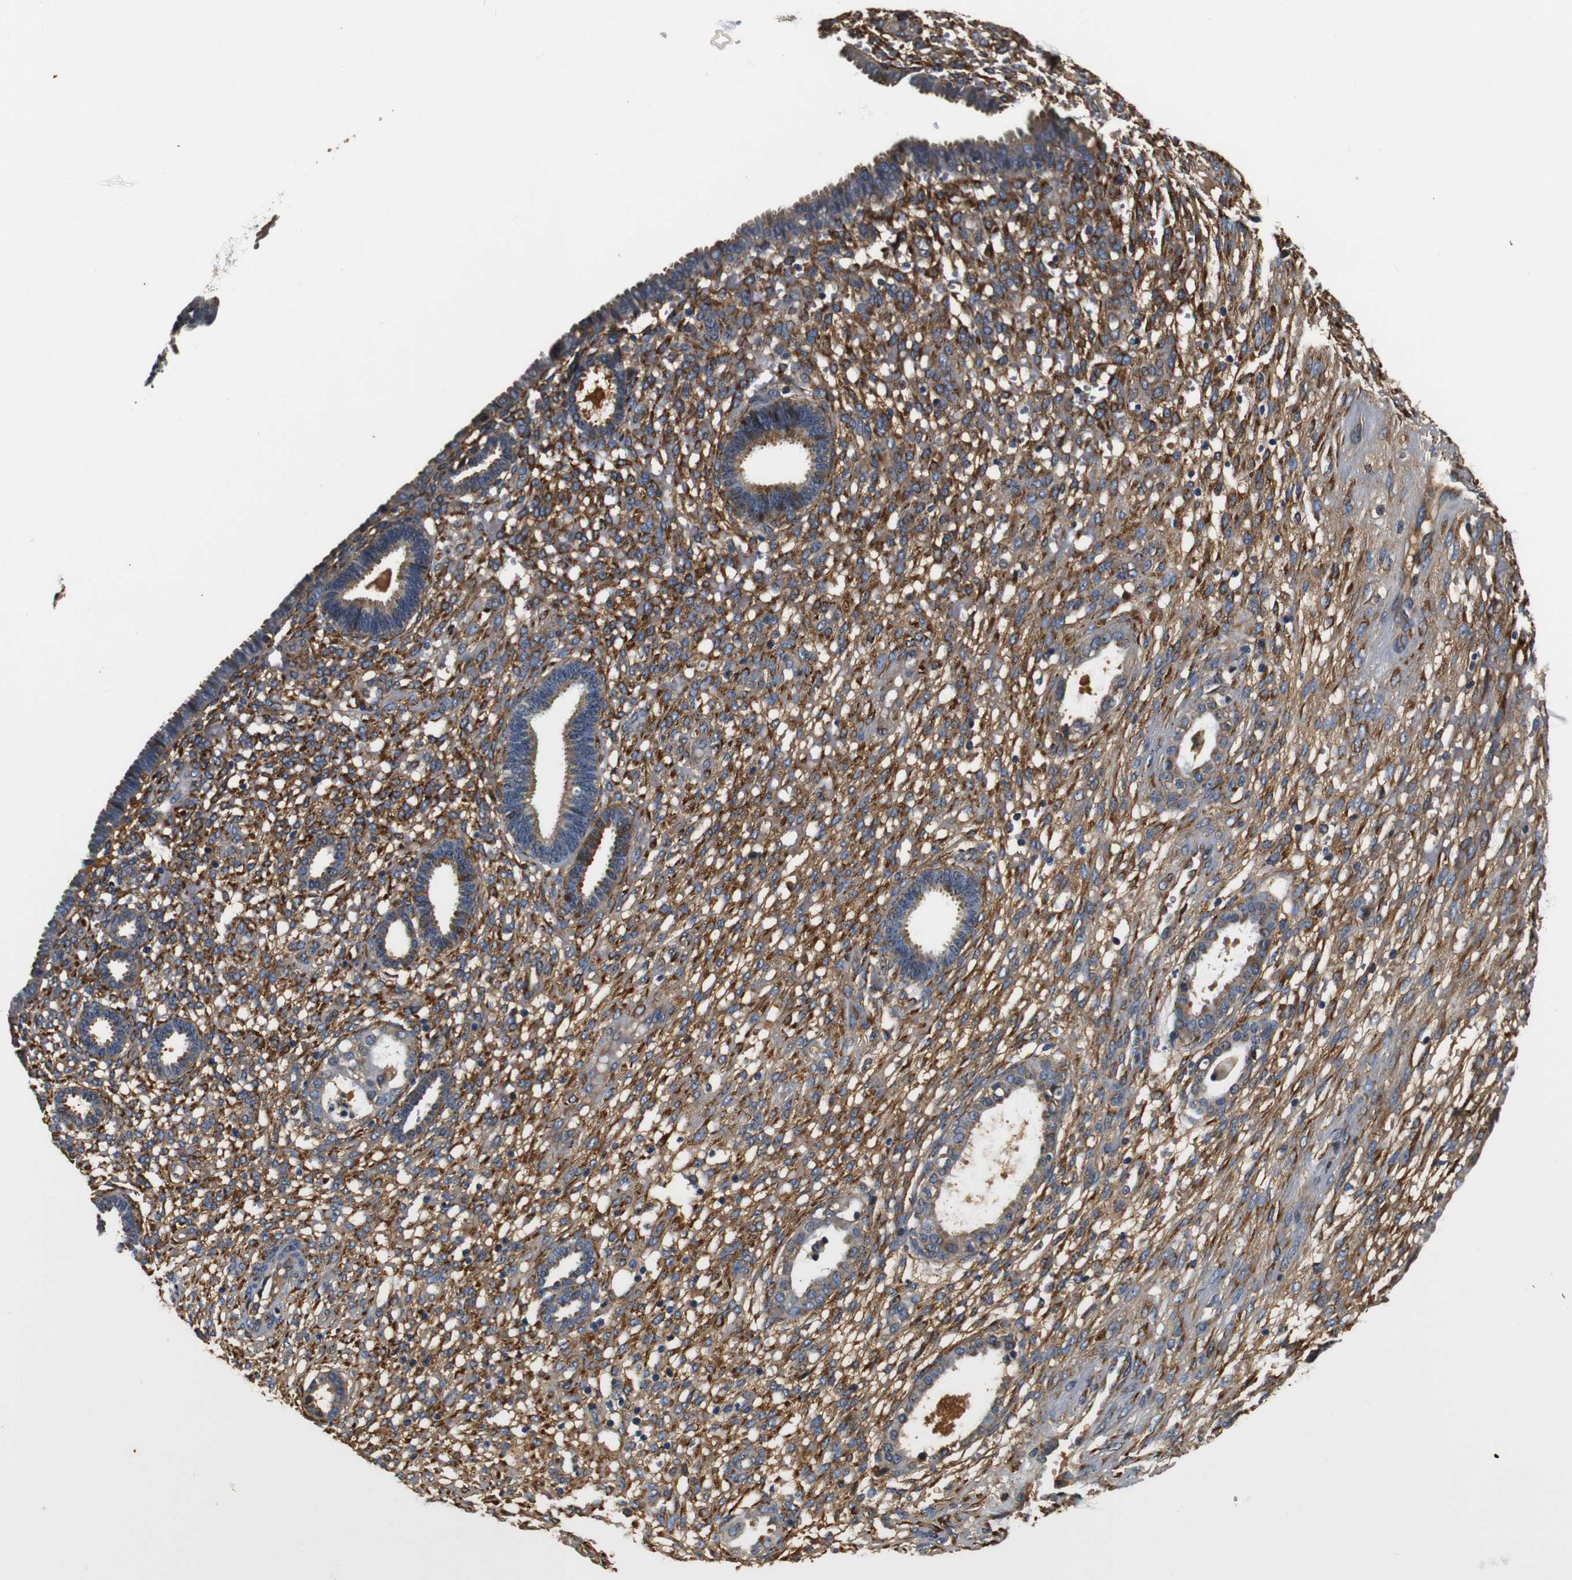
{"staining": {"intensity": "moderate", "quantity": "25%-75%", "location": "cytoplasmic/membranous"}, "tissue": "endometrium", "cell_type": "Cells in endometrial stroma", "image_type": "normal", "snomed": [{"axis": "morphology", "description": "Normal tissue, NOS"}, {"axis": "topography", "description": "Endometrium"}], "caption": "Normal endometrium displays moderate cytoplasmic/membranous expression in about 25%-75% of cells in endometrial stroma.", "gene": "COL1A1", "patient": {"sex": "female", "age": 61}}